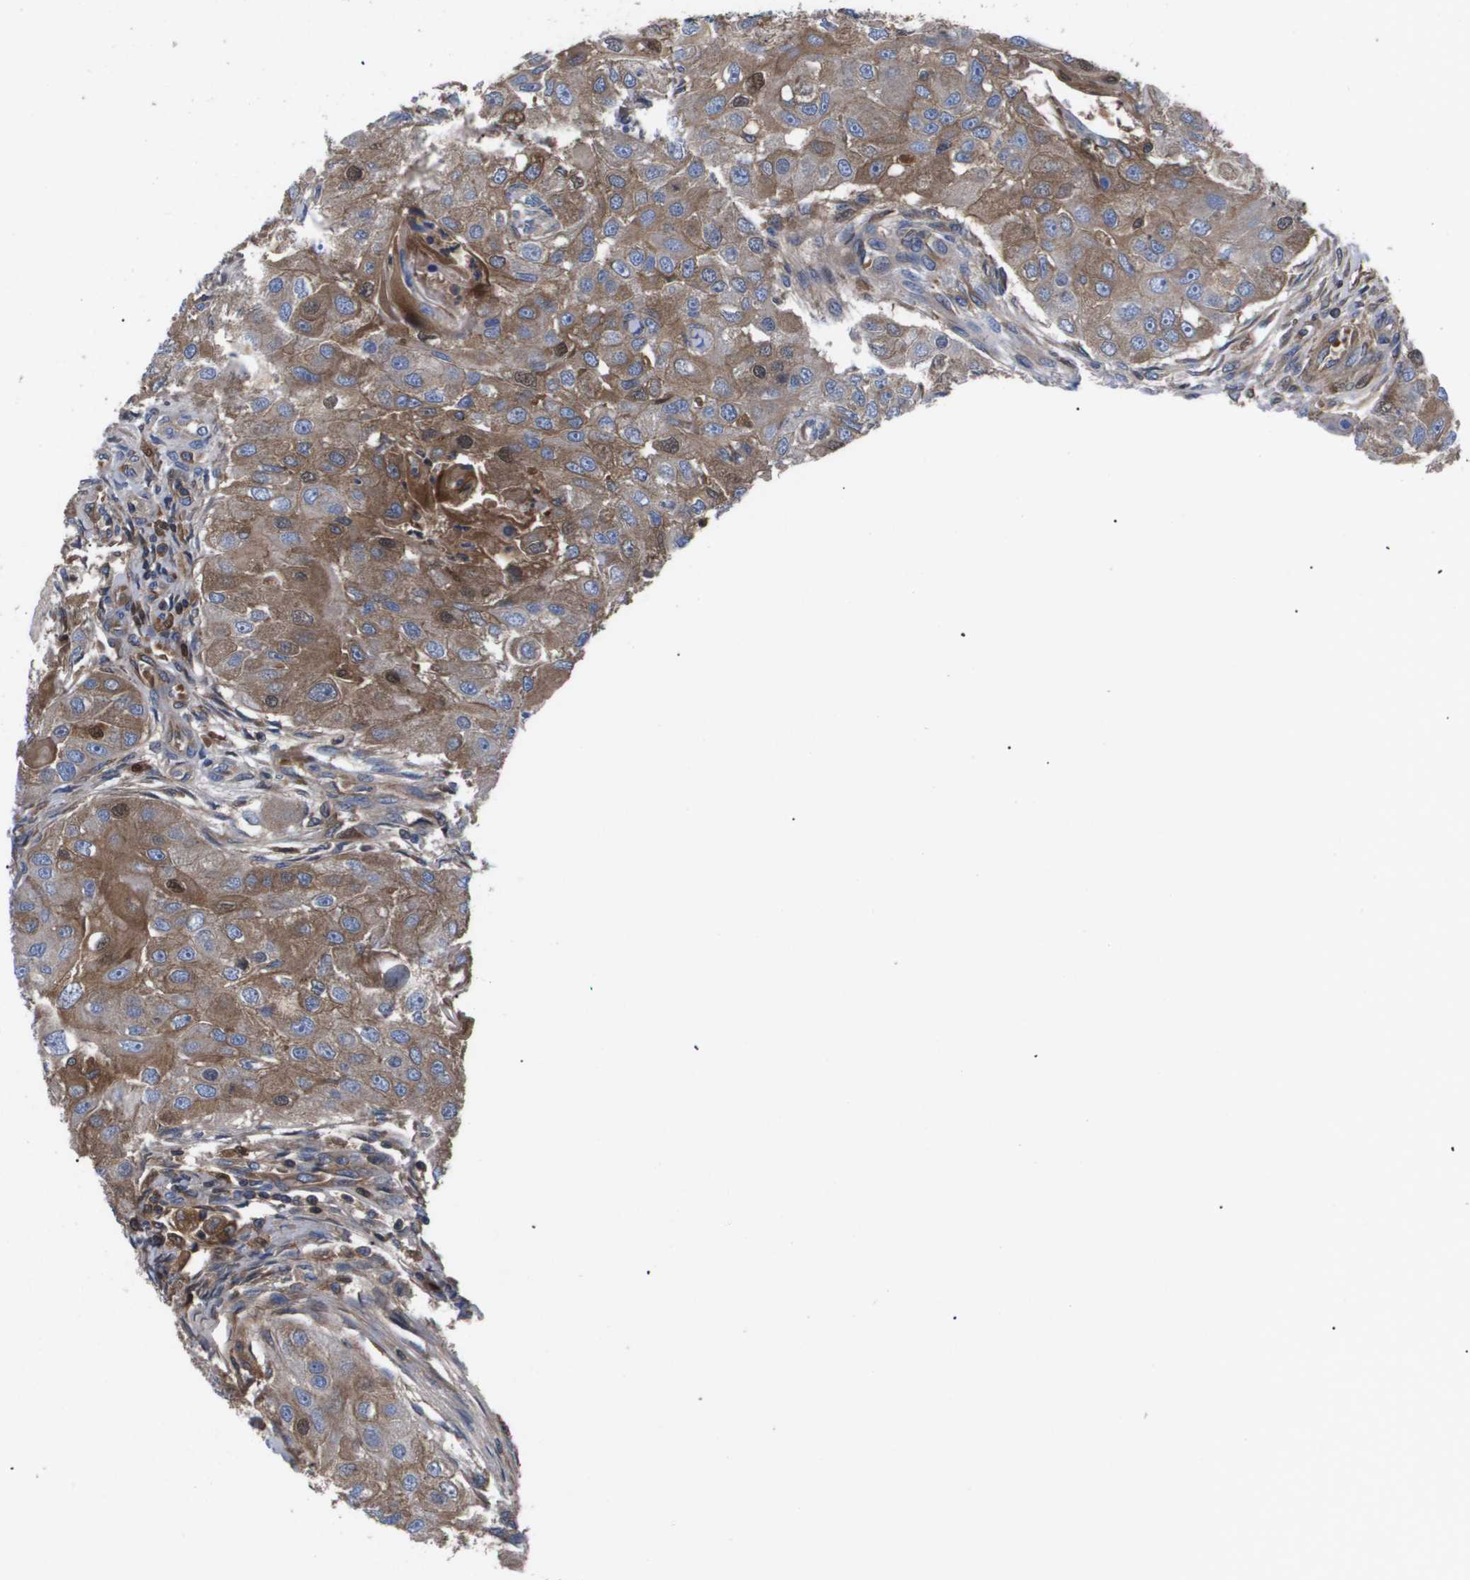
{"staining": {"intensity": "moderate", "quantity": ">75%", "location": "cytoplasmic/membranous"}, "tissue": "head and neck cancer", "cell_type": "Tumor cells", "image_type": "cancer", "snomed": [{"axis": "morphology", "description": "Normal tissue, NOS"}, {"axis": "morphology", "description": "Squamous cell carcinoma, NOS"}, {"axis": "topography", "description": "Skeletal muscle"}, {"axis": "topography", "description": "Head-Neck"}], "caption": "Head and neck cancer (squamous cell carcinoma) was stained to show a protein in brown. There is medium levels of moderate cytoplasmic/membranous staining in approximately >75% of tumor cells.", "gene": "SERPINA6", "patient": {"sex": "male", "age": 51}}